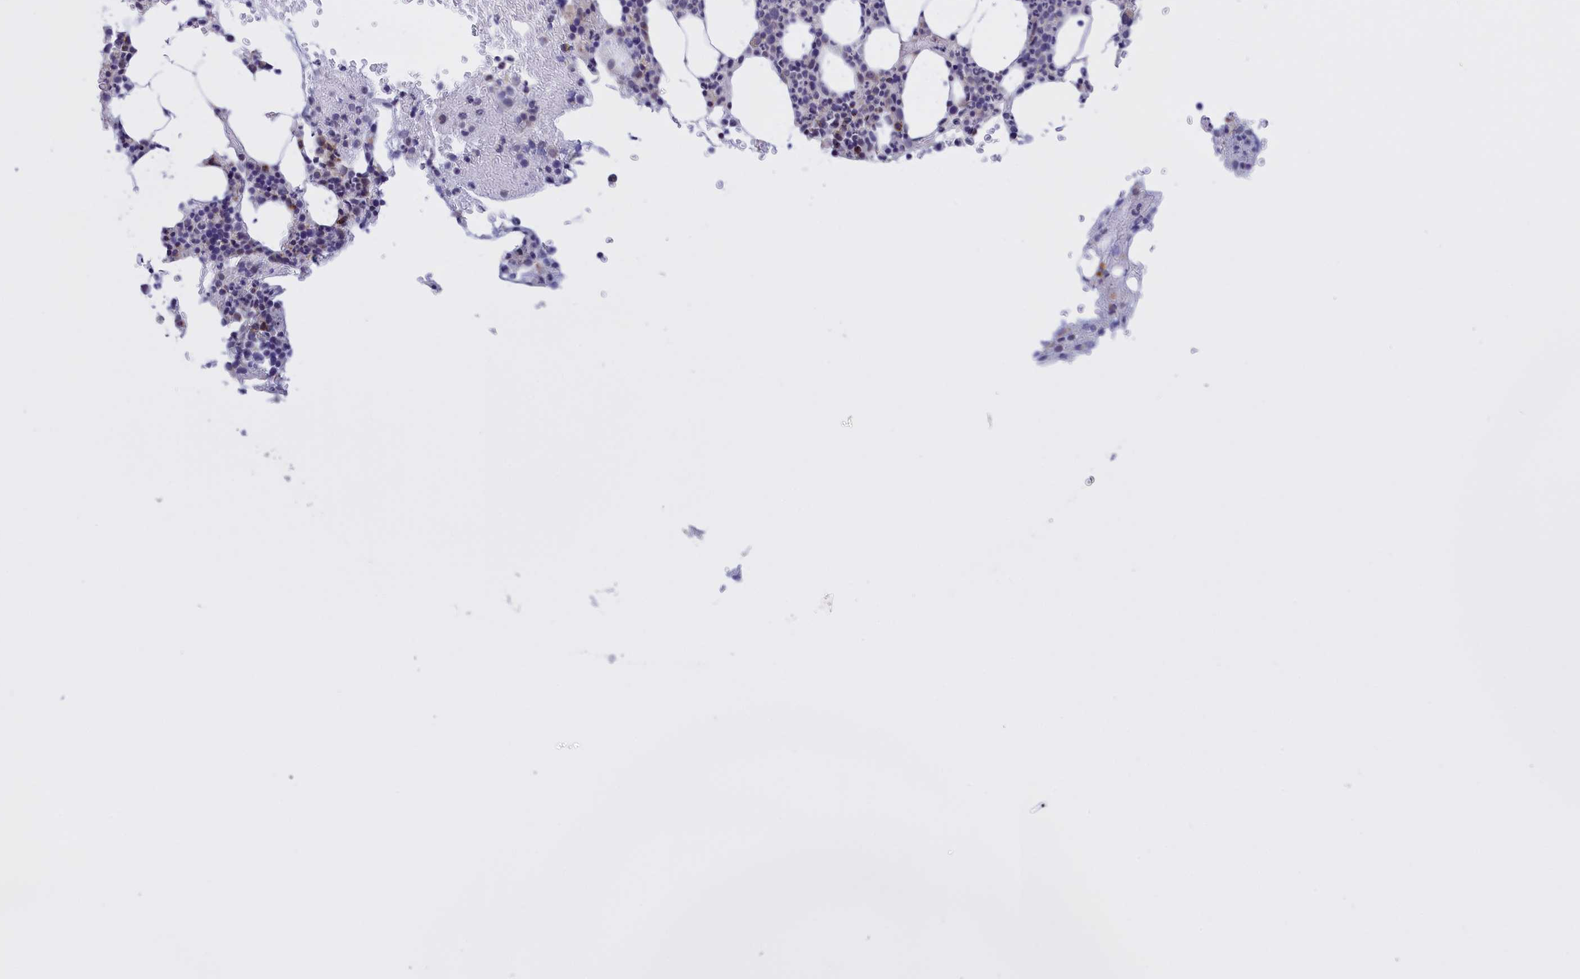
{"staining": {"intensity": "moderate", "quantity": "<25%", "location": "nuclear"}, "tissue": "bone marrow", "cell_type": "Hematopoietic cells", "image_type": "normal", "snomed": [{"axis": "morphology", "description": "Normal tissue, NOS"}, {"axis": "topography", "description": "Bone marrow"}], "caption": "Approximately <25% of hematopoietic cells in benign human bone marrow exhibit moderate nuclear protein staining as visualized by brown immunohistochemical staining.", "gene": "FAM149B1", "patient": {"sex": "male", "age": 41}}